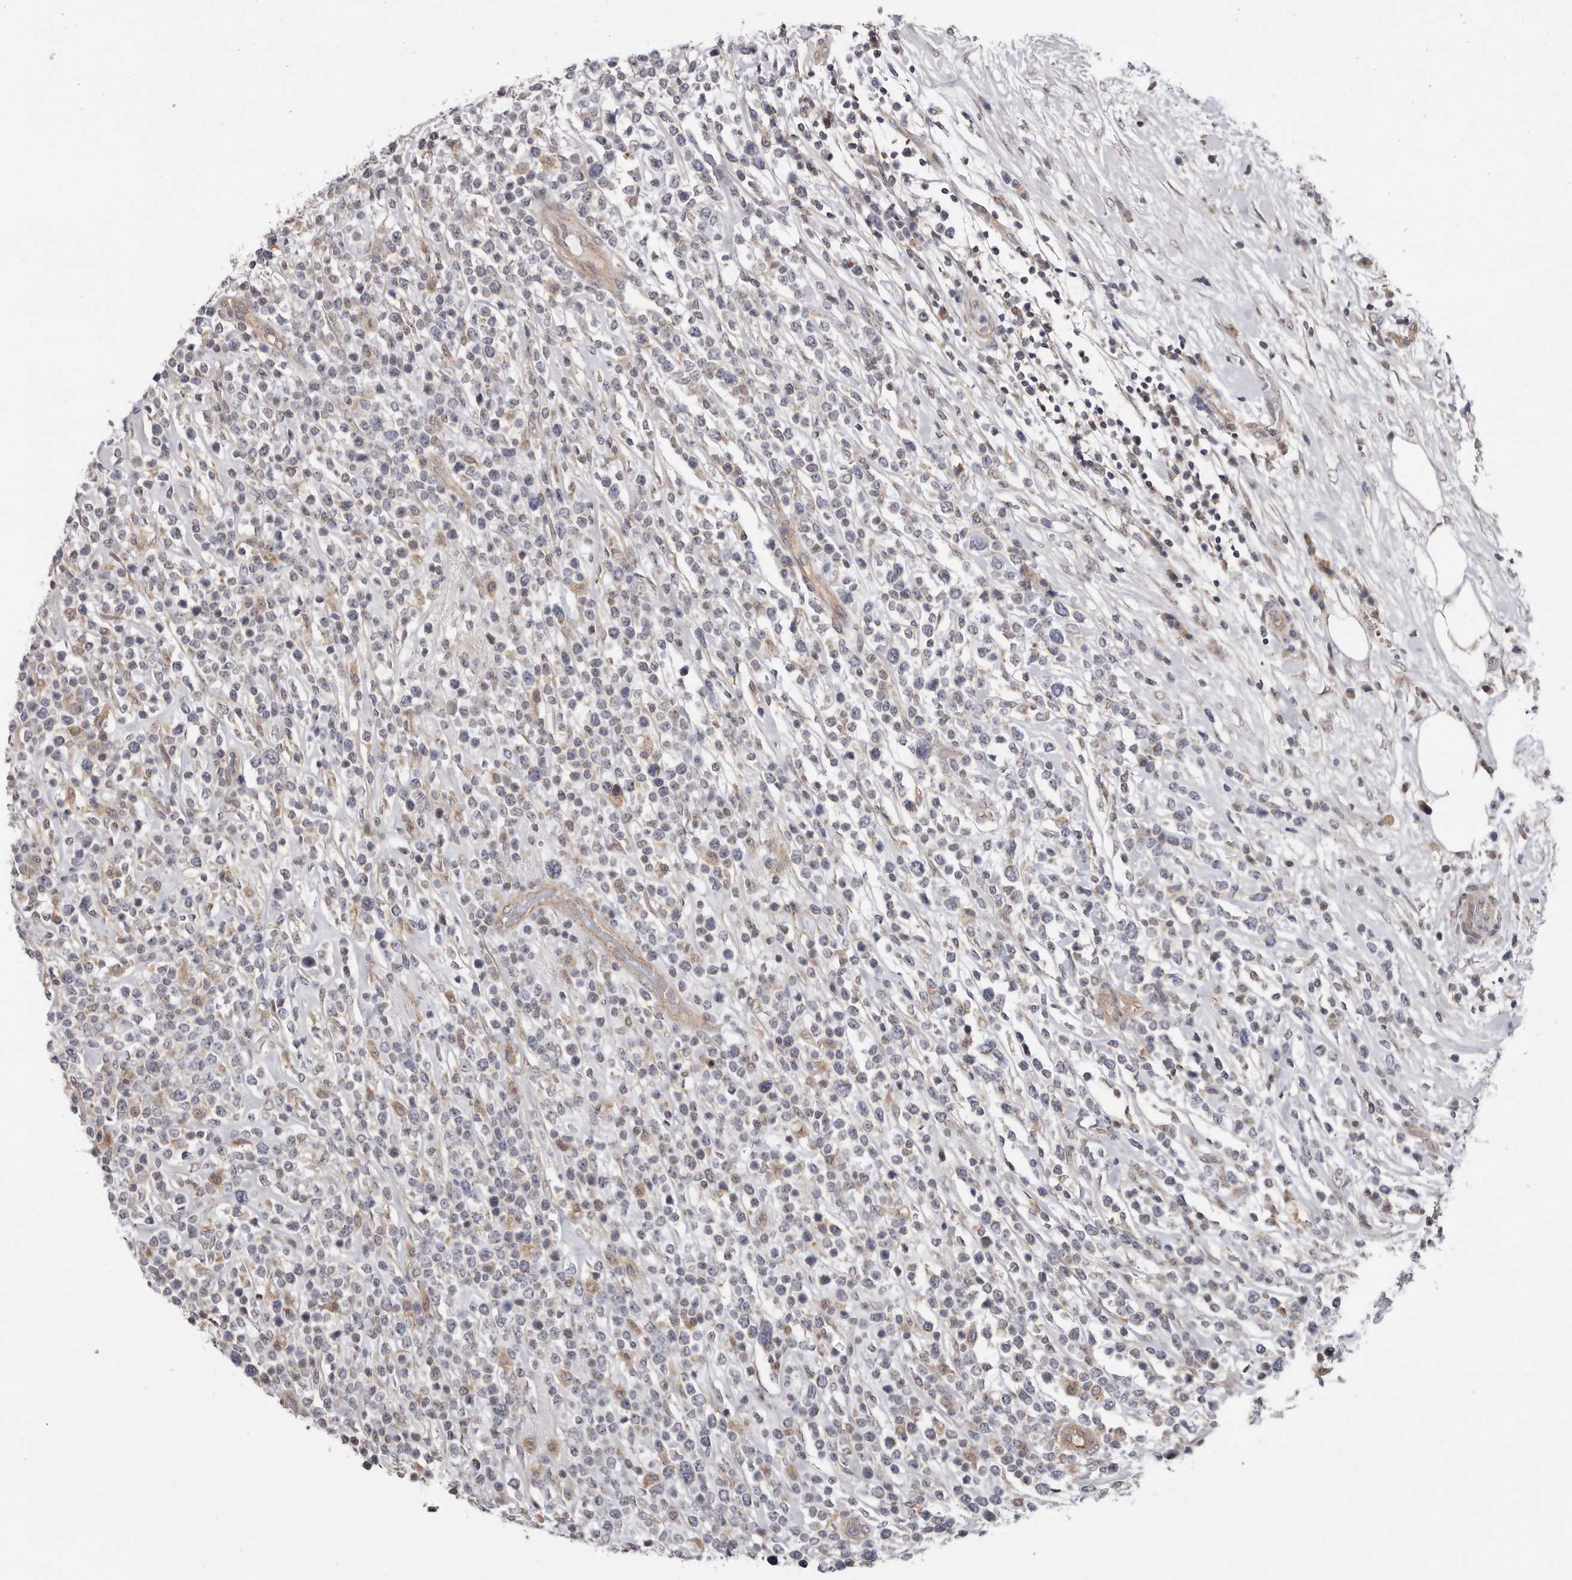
{"staining": {"intensity": "negative", "quantity": "none", "location": "none"}, "tissue": "lymphoma", "cell_type": "Tumor cells", "image_type": "cancer", "snomed": [{"axis": "morphology", "description": "Malignant lymphoma, non-Hodgkin's type, High grade"}, {"axis": "topography", "description": "Colon"}], "caption": "An immunohistochemistry (IHC) image of lymphoma is shown. There is no staining in tumor cells of lymphoma.", "gene": "MOGAT2", "patient": {"sex": "female", "age": 53}}